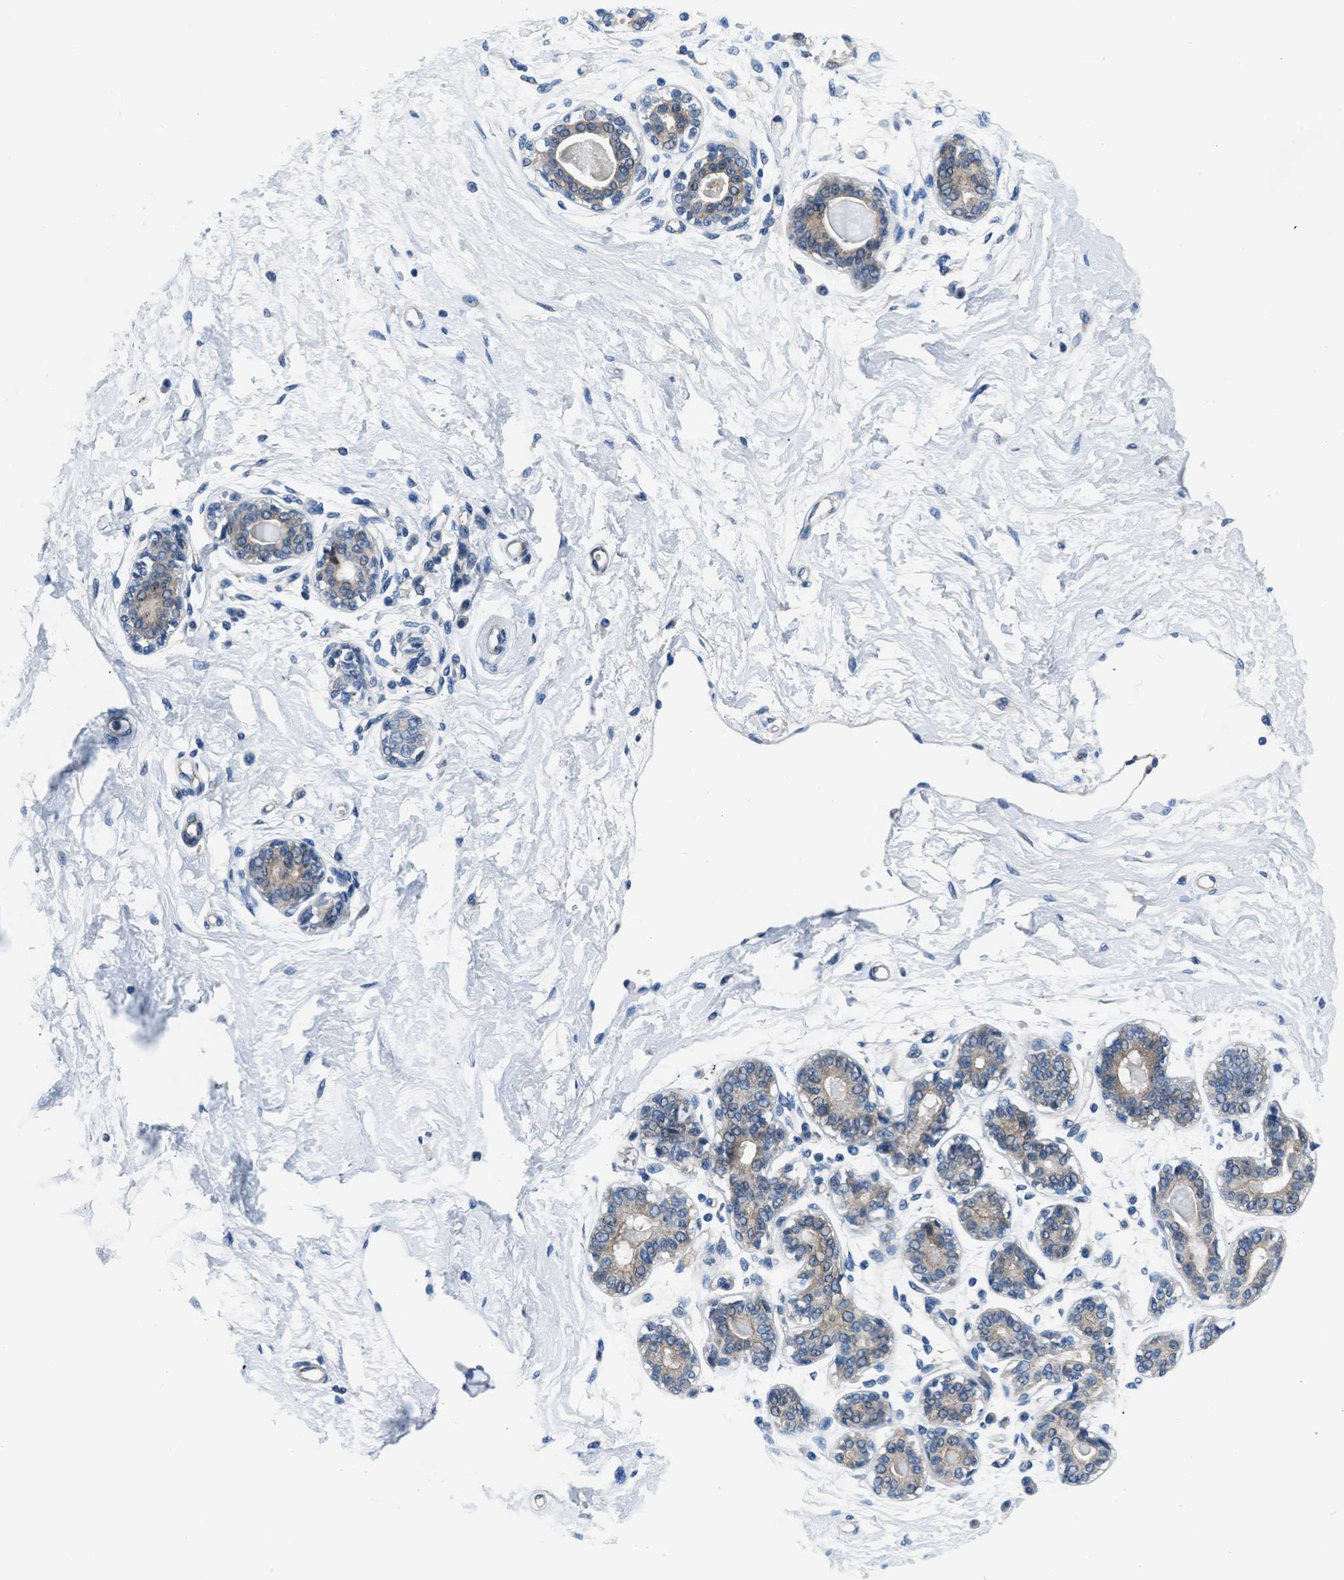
{"staining": {"intensity": "negative", "quantity": "none", "location": "none"}, "tissue": "breast", "cell_type": "Adipocytes", "image_type": "normal", "snomed": [{"axis": "morphology", "description": "Normal tissue, NOS"}, {"axis": "topography", "description": "Breast"}], "caption": "The image displays no staining of adipocytes in normal breast.", "gene": "SLC38A6", "patient": {"sex": "female", "age": 45}}